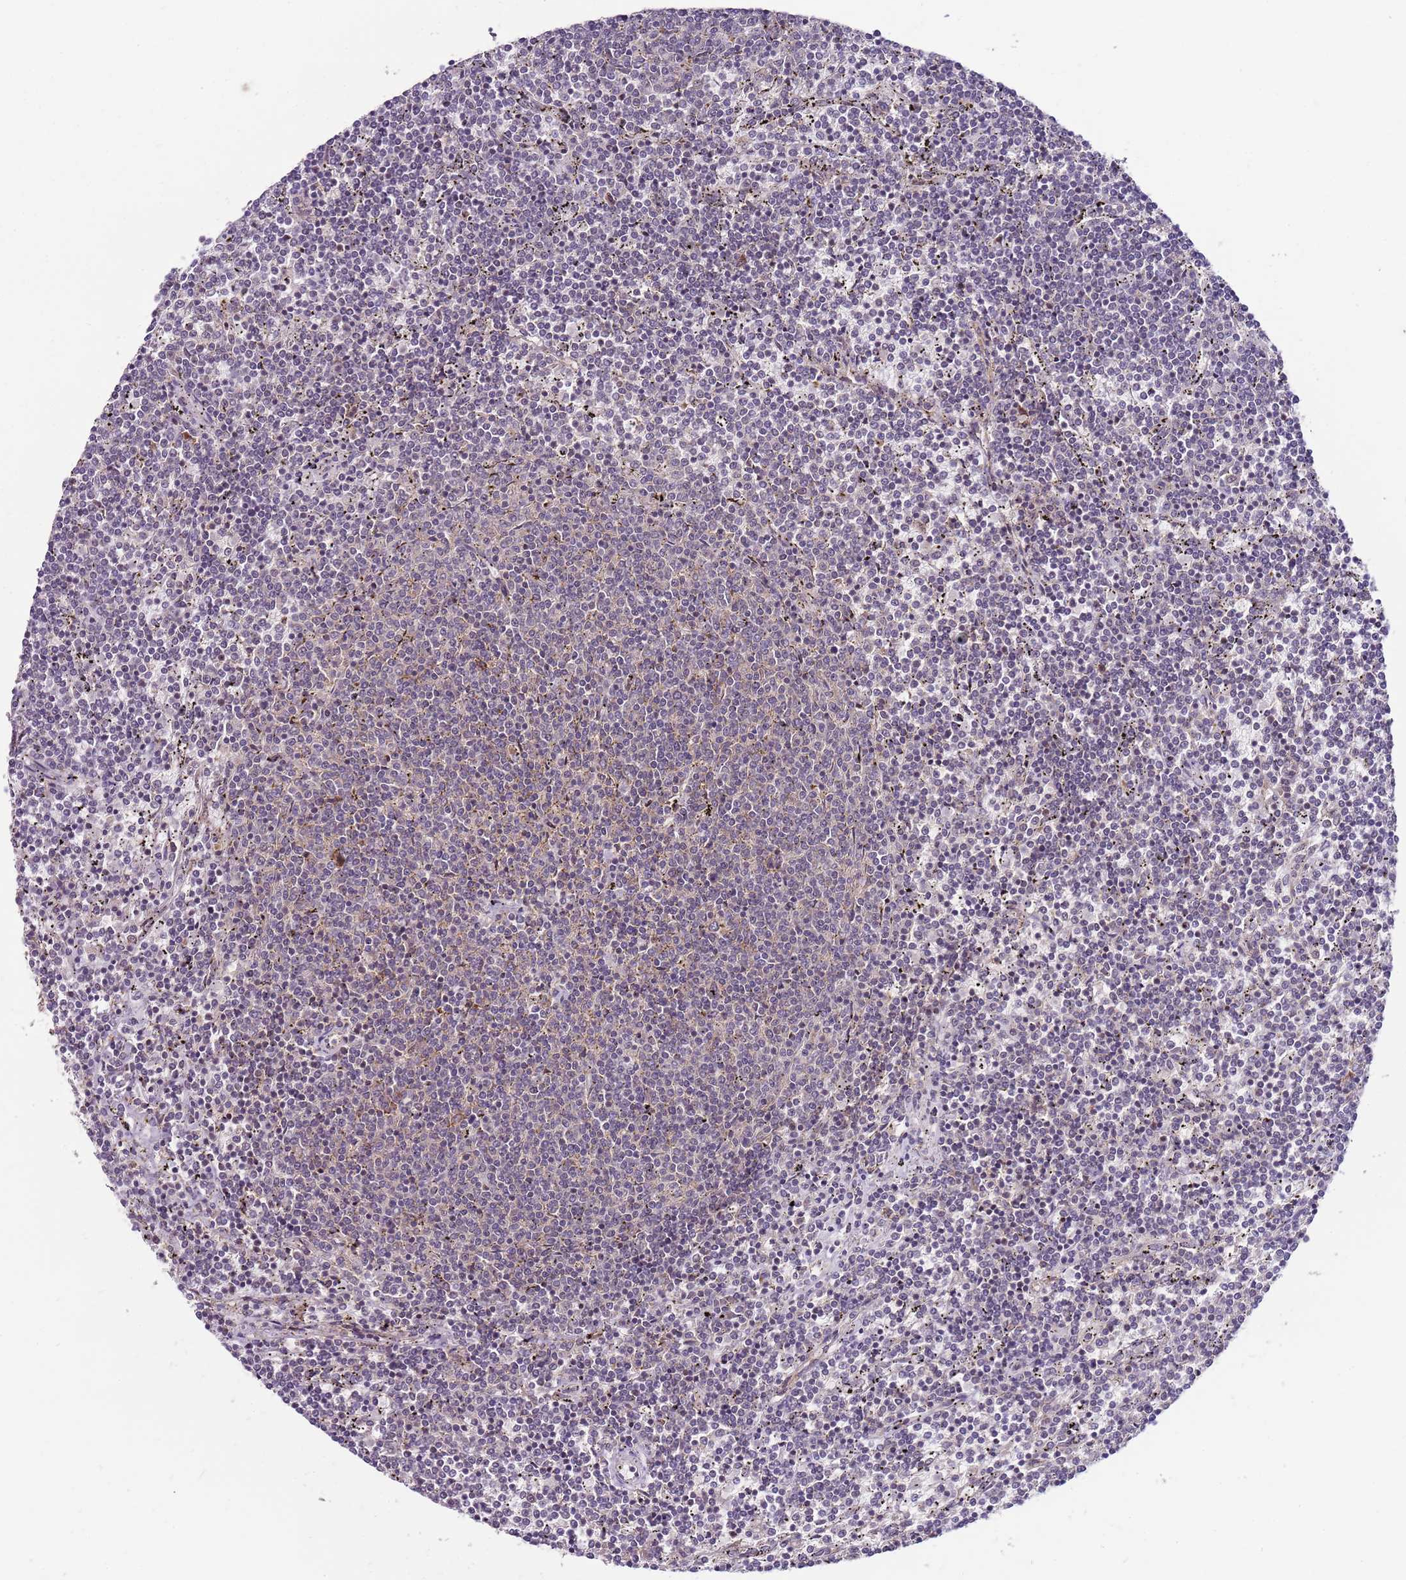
{"staining": {"intensity": "negative", "quantity": "none", "location": "none"}, "tissue": "lymphoma", "cell_type": "Tumor cells", "image_type": "cancer", "snomed": [{"axis": "morphology", "description": "Malignant lymphoma, non-Hodgkin's type, Low grade"}, {"axis": "topography", "description": "Spleen"}], "caption": "High magnification brightfield microscopy of low-grade malignant lymphoma, non-Hodgkin's type stained with DAB (brown) and counterstained with hematoxylin (blue): tumor cells show no significant staining.", "gene": "FBXL22", "patient": {"sex": "female", "age": 50}}